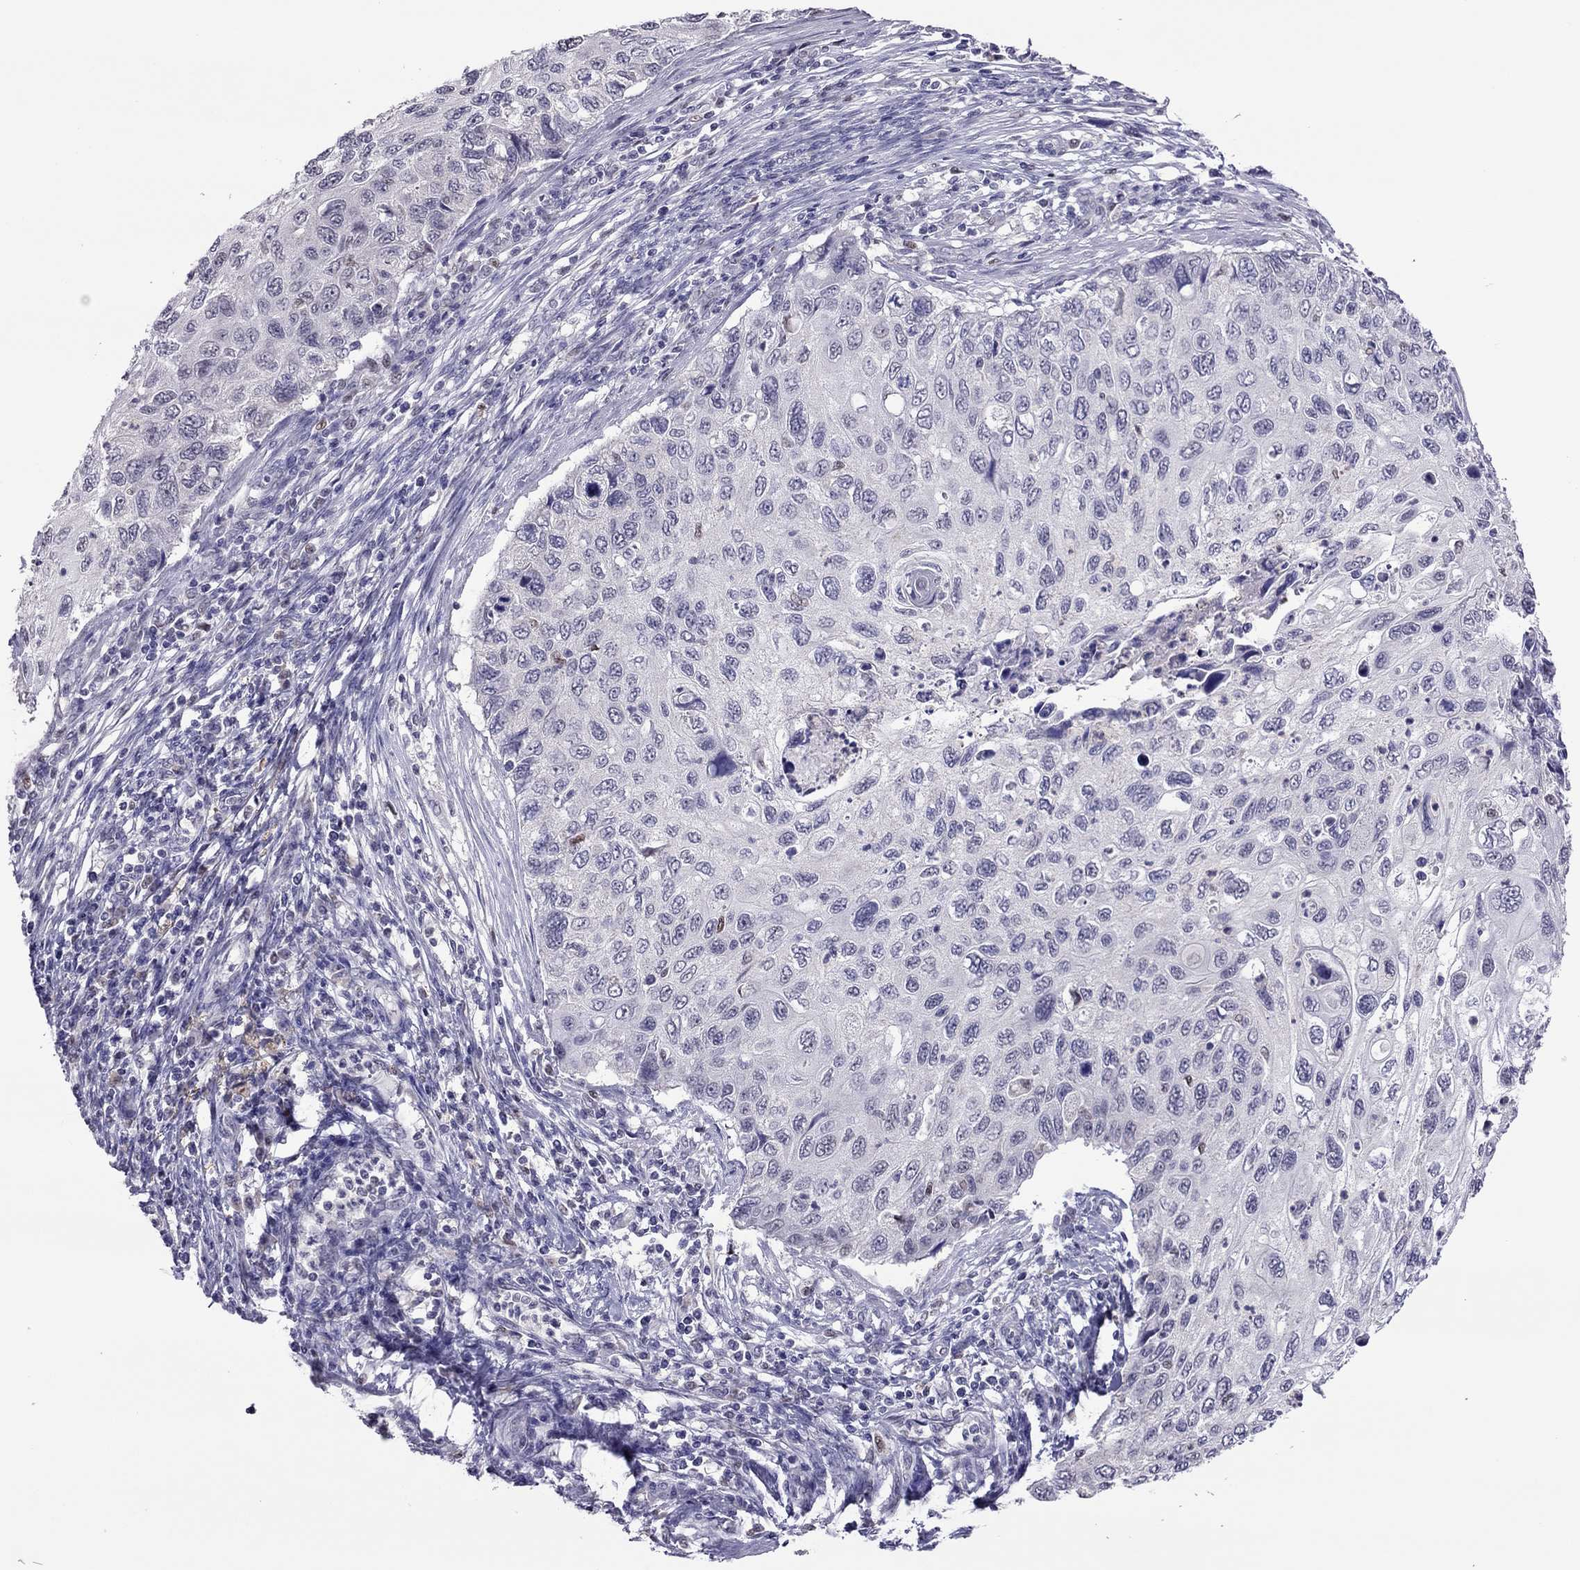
{"staining": {"intensity": "negative", "quantity": "none", "location": "none"}, "tissue": "cervical cancer", "cell_type": "Tumor cells", "image_type": "cancer", "snomed": [{"axis": "morphology", "description": "Squamous cell carcinoma, NOS"}, {"axis": "topography", "description": "Cervix"}], "caption": "This is a image of immunohistochemistry staining of cervical squamous cell carcinoma, which shows no staining in tumor cells.", "gene": "SPINT3", "patient": {"sex": "female", "age": 70}}